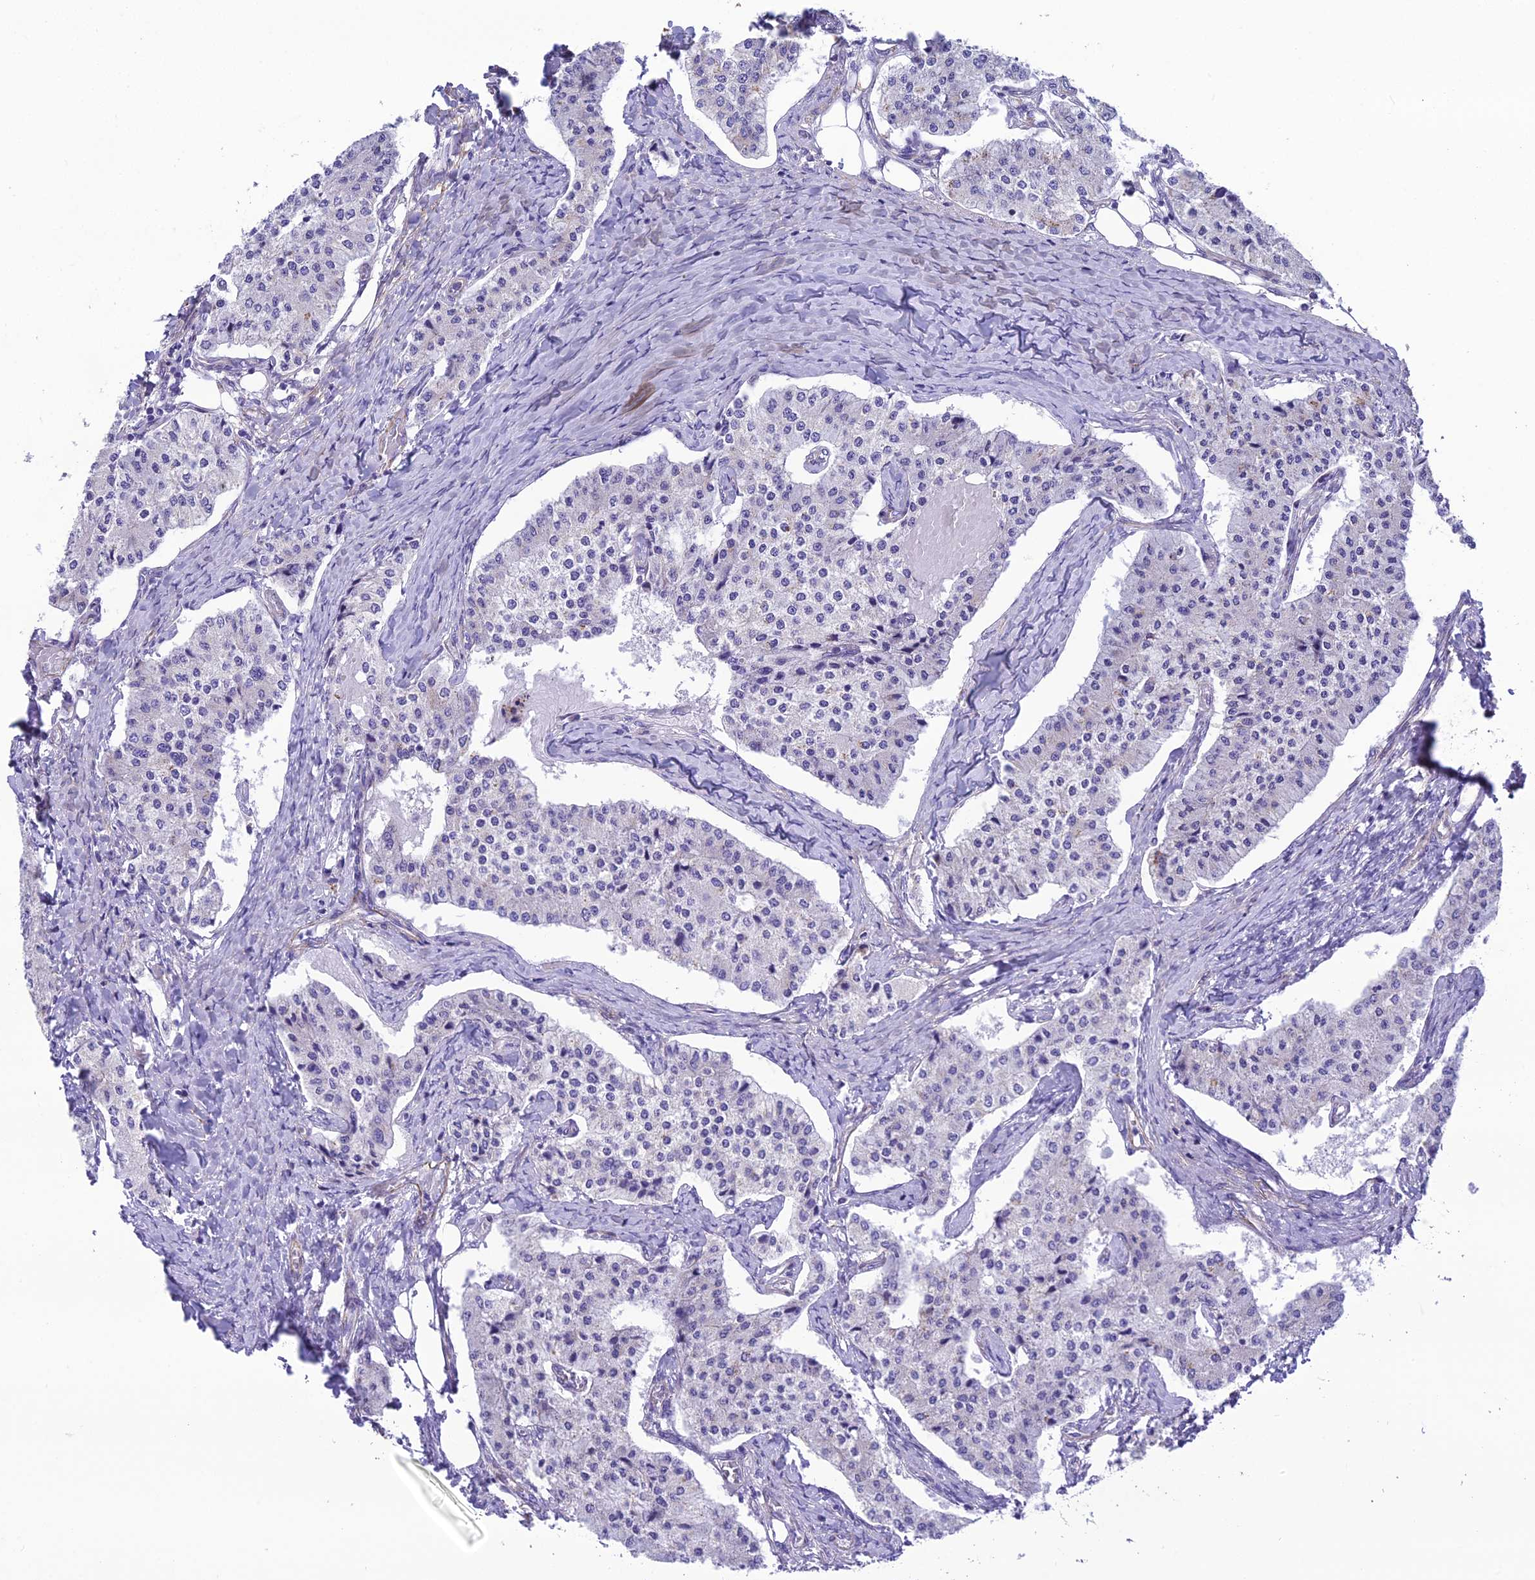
{"staining": {"intensity": "negative", "quantity": "none", "location": "none"}, "tissue": "carcinoid", "cell_type": "Tumor cells", "image_type": "cancer", "snomed": [{"axis": "morphology", "description": "Carcinoid, malignant, NOS"}, {"axis": "topography", "description": "Colon"}], "caption": "A micrograph of carcinoid (malignant) stained for a protein demonstrates no brown staining in tumor cells.", "gene": "GFRA1", "patient": {"sex": "female", "age": 52}}